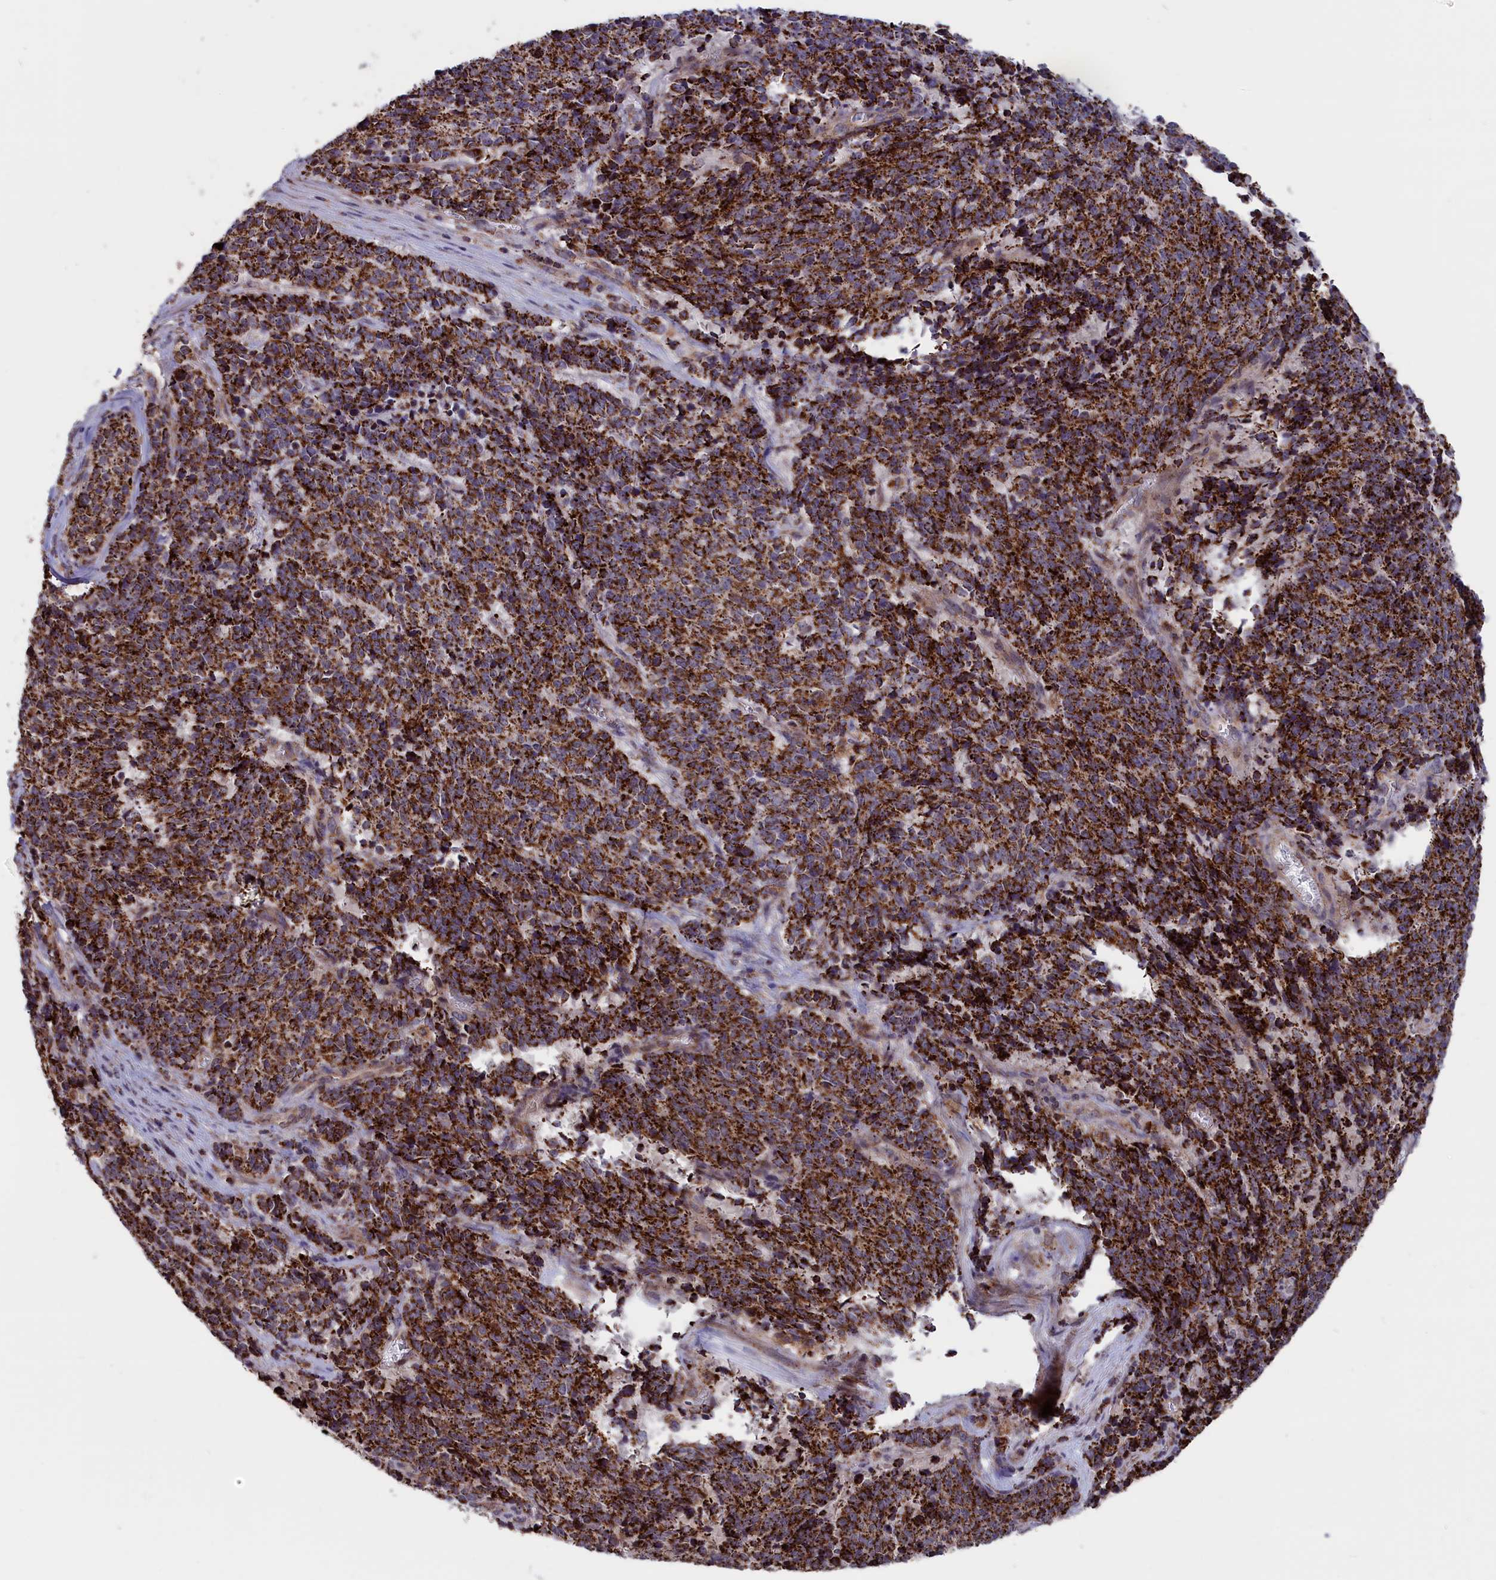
{"staining": {"intensity": "strong", "quantity": ">75%", "location": "cytoplasmic/membranous"}, "tissue": "cervical cancer", "cell_type": "Tumor cells", "image_type": "cancer", "snomed": [{"axis": "morphology", "description": "Squamous cell carcinoma, NOS"}, {"axis": "topography", "description": "Cervix"}], "caption": "Cervical cancer stained for a protein reveals strong cytoplasmic/membranous positivity in tumor cells. Nuclei are stained in blue.", "gene": "TIMM44", "patient": {"sex": "female", "age": 29}}